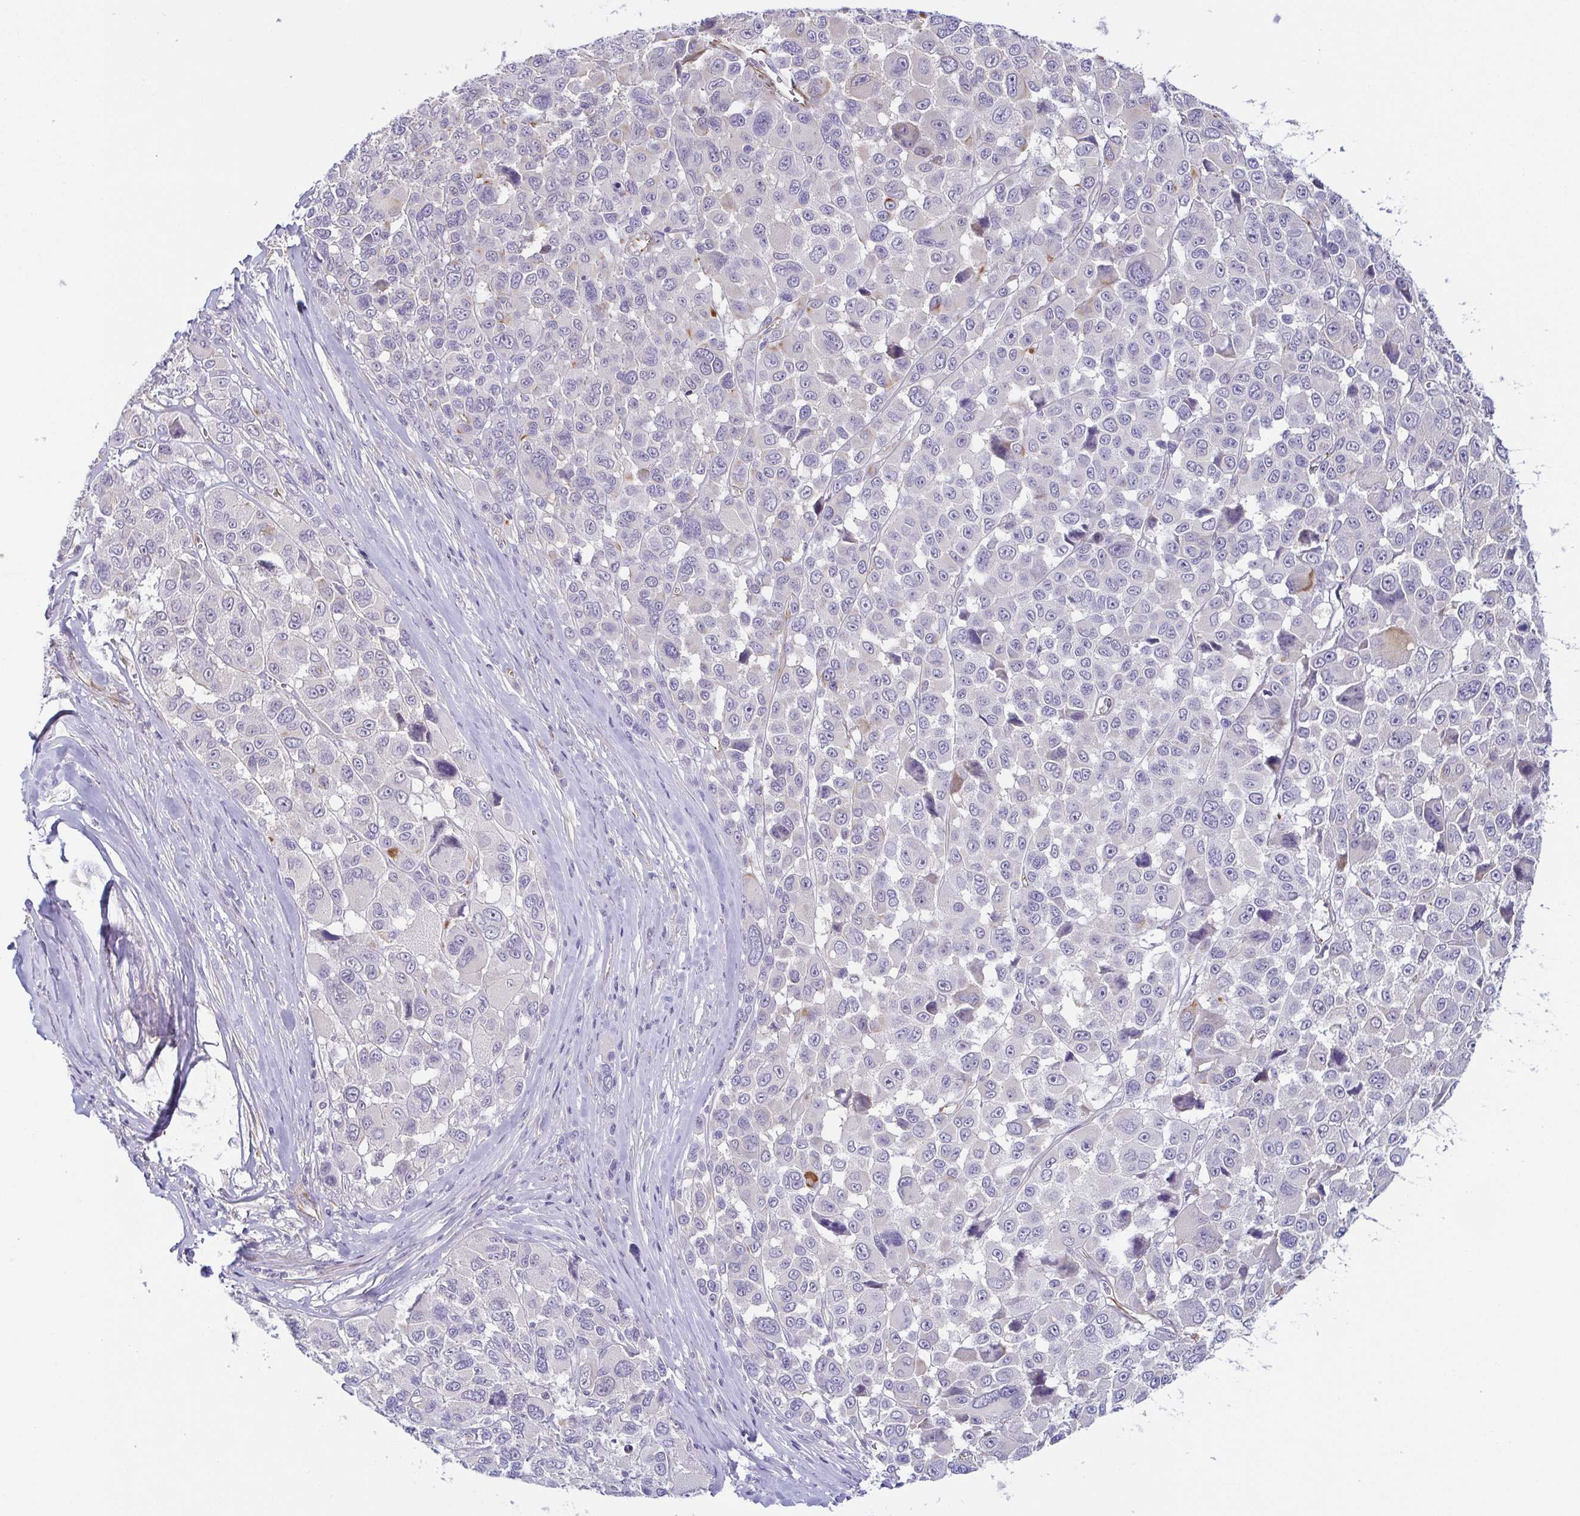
{"staining": {"intensity": "negative", "quantity": "none", "location": "none"}, "tissue": "melanoma", "cell_type": "Tumor cells", "image_type": "cancer", "snomed": [{"axis": "morphology", "description": "Malignant melanoma, NOS"}, {"axis": "topography", "description": "Skin"}], "caption": "Human malignant melanoma stained for a protein using IHC reveals no positivity in tumor cells.", "gene": "COL17A1", "patient": {"sex": "female", "age": 66}}